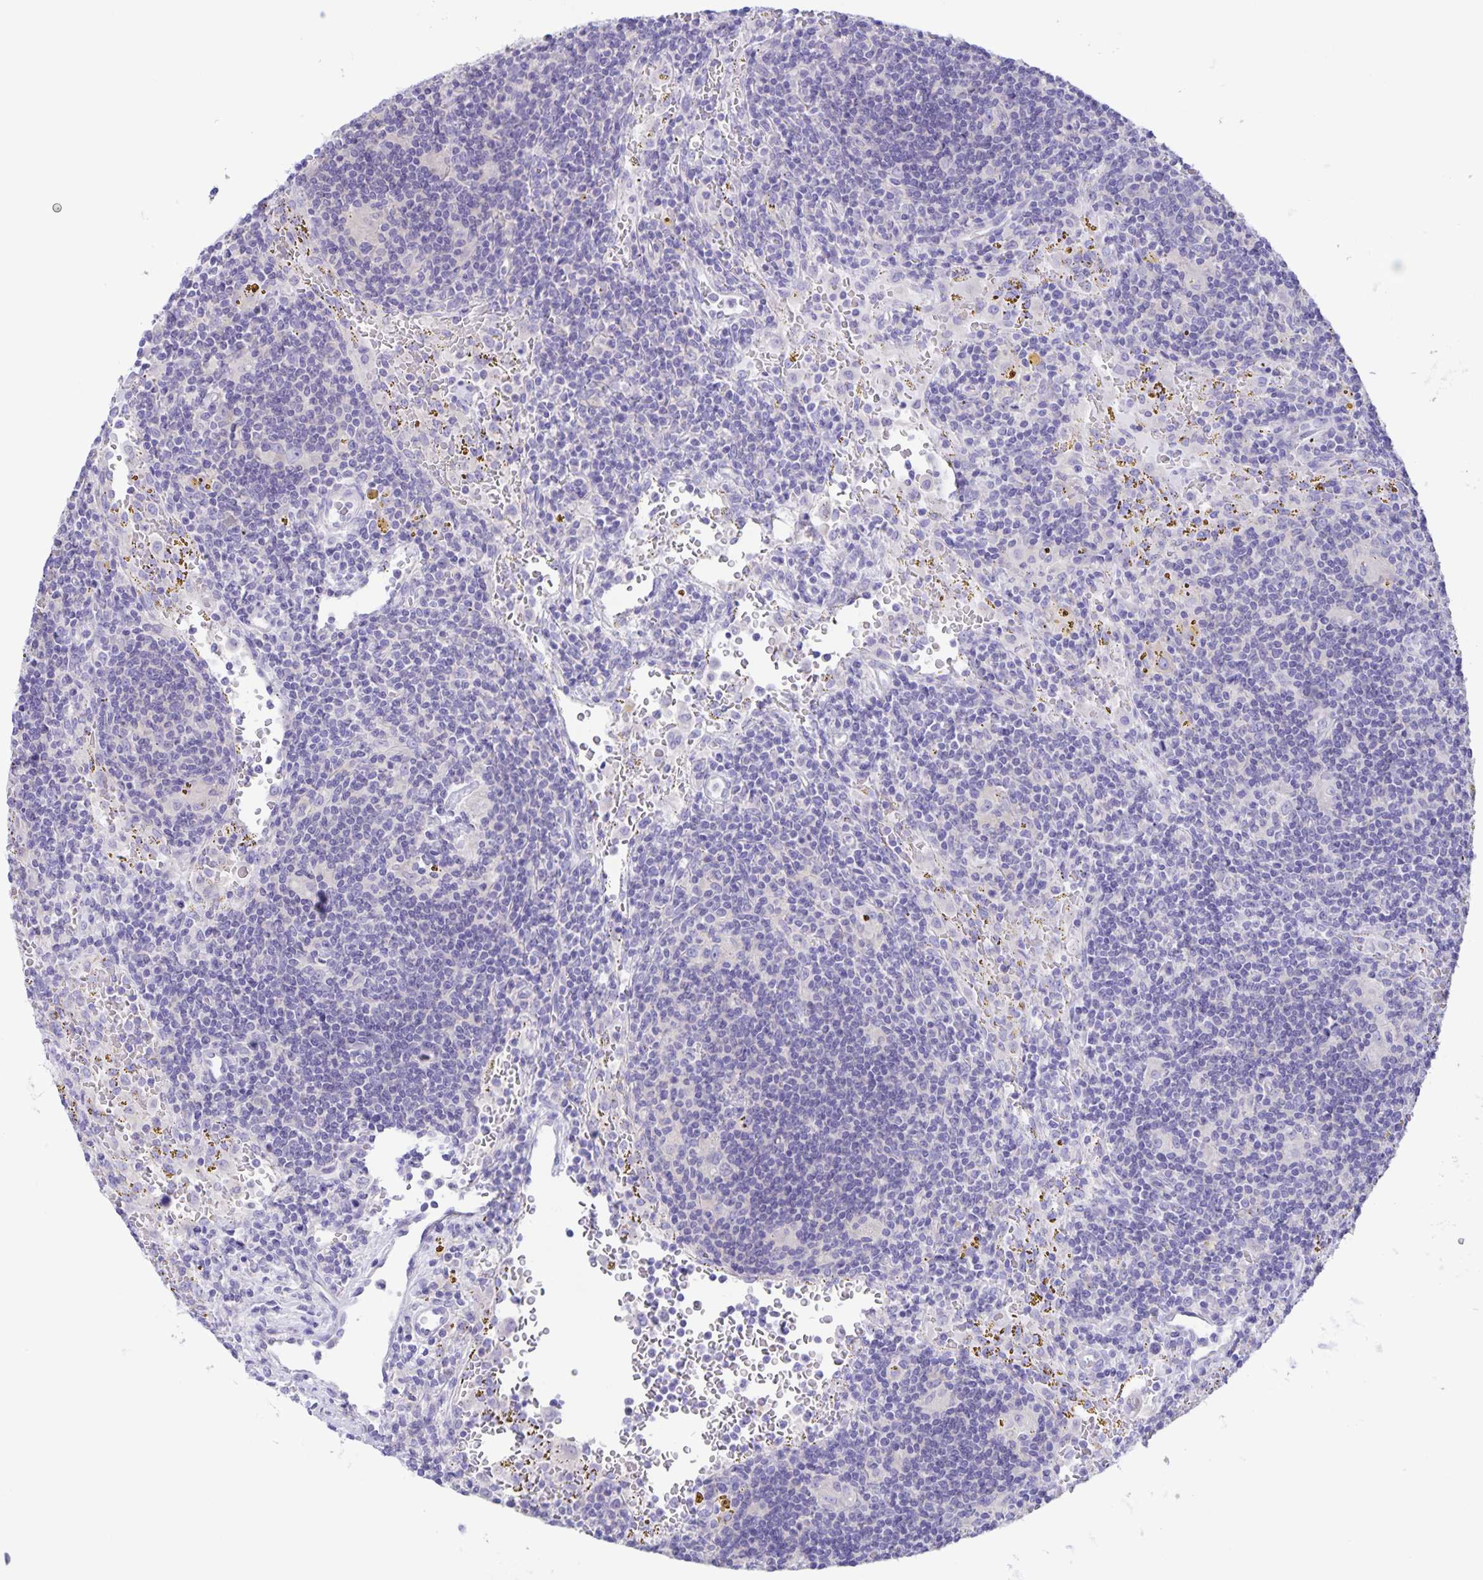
{"staining": {"intensity": "negative", "quantity": "none", "location": "none"}, "tissue": "lymphoma", "cell_type": "Tumor cells", "image_type": "cancer", "snomed": [{"axis": "morphology", "description": "Malignant lymphoma, non-Hodgkin's type, Low grade"}, {"axis": "topography", "description": "Spleen"}], "caption": "An image of human lymphoma is negative for staining in tumor cells.", "gene": "CAPSL", "patient": {"sex": "female", "age": 70}}